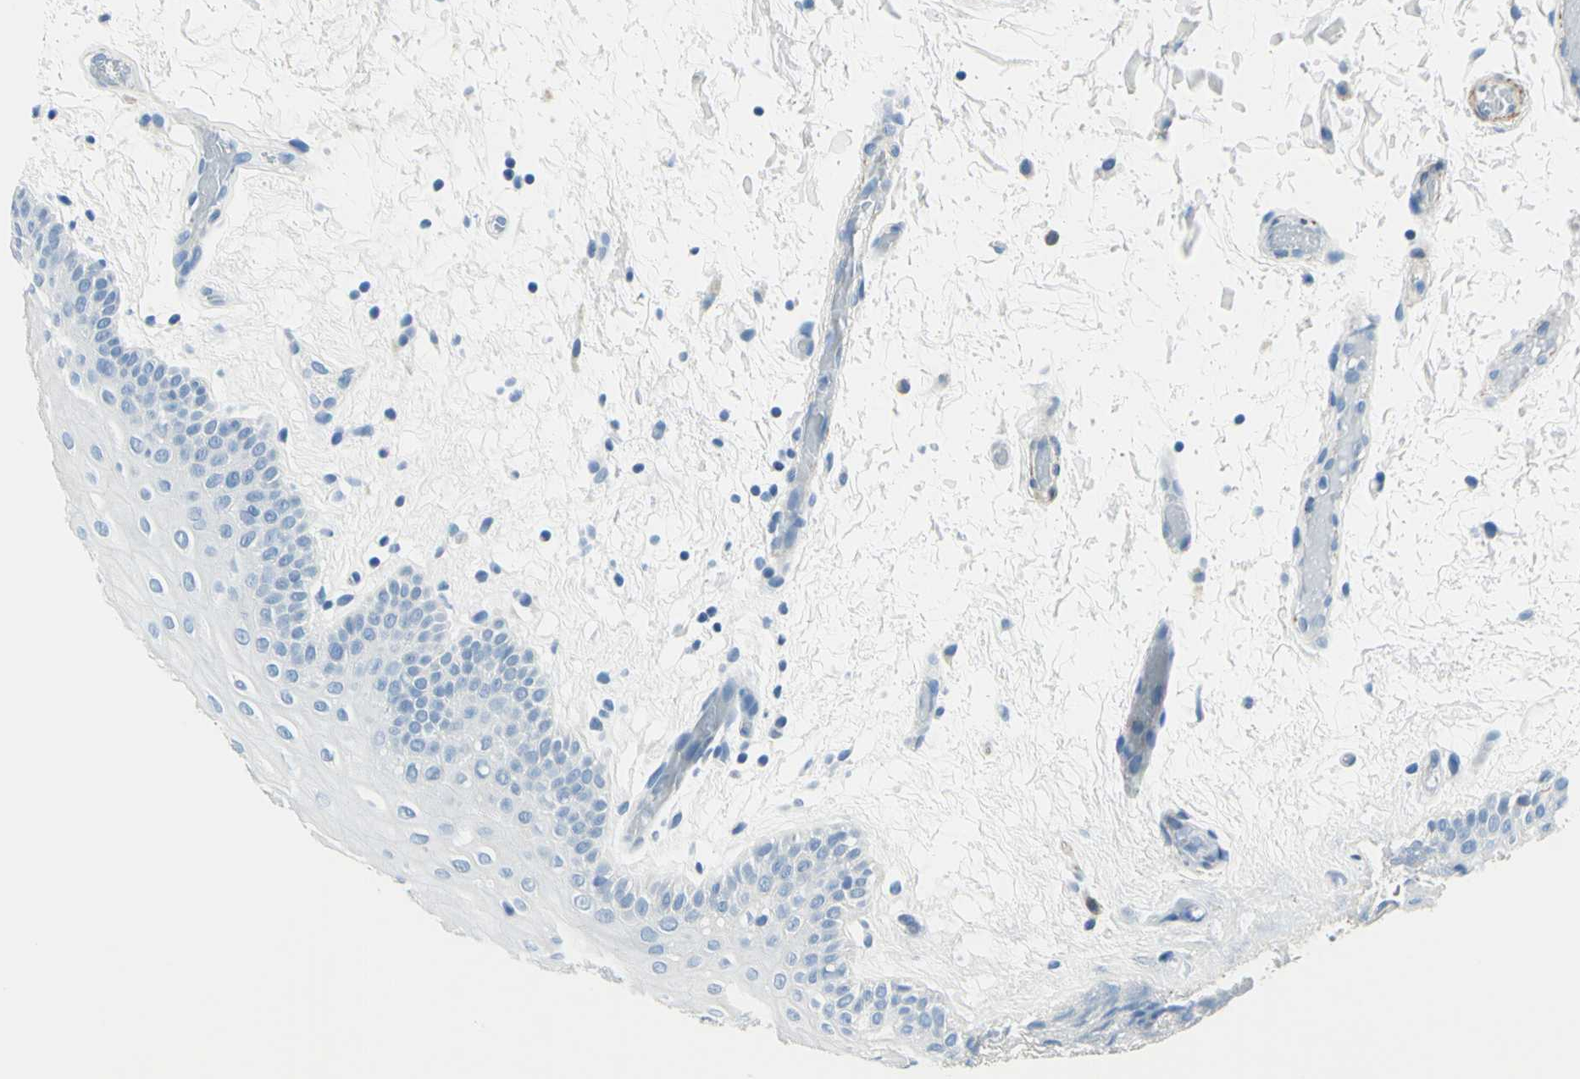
{"staining": {"intensity": "negative", "quantity": "none", "location": "none"}, "tissue": "oral mucosa", "cell_type": "Squamous epithelial cells", "image_type": "normal", "snomed": [{"axis": "morphology", "description": "Normal tissue, NOS"}, {"axis": "morphology", "description": "Squamous cell carcinoma, NOS"}, {"axis": "topography", "description": "Skeletal muscle"}, {"axis": "topography", "description": "Oral tissue"}, {"axis": "topography", "description": "Head-Neck"}], "caption": "An immunohistochemistry micrograph of benign oral mucosa is shown. There is no staining in squamous epithelial cells of oral mucosa.", "gene": "CDH15", "patient": {"sex": "male", "age": 71}}